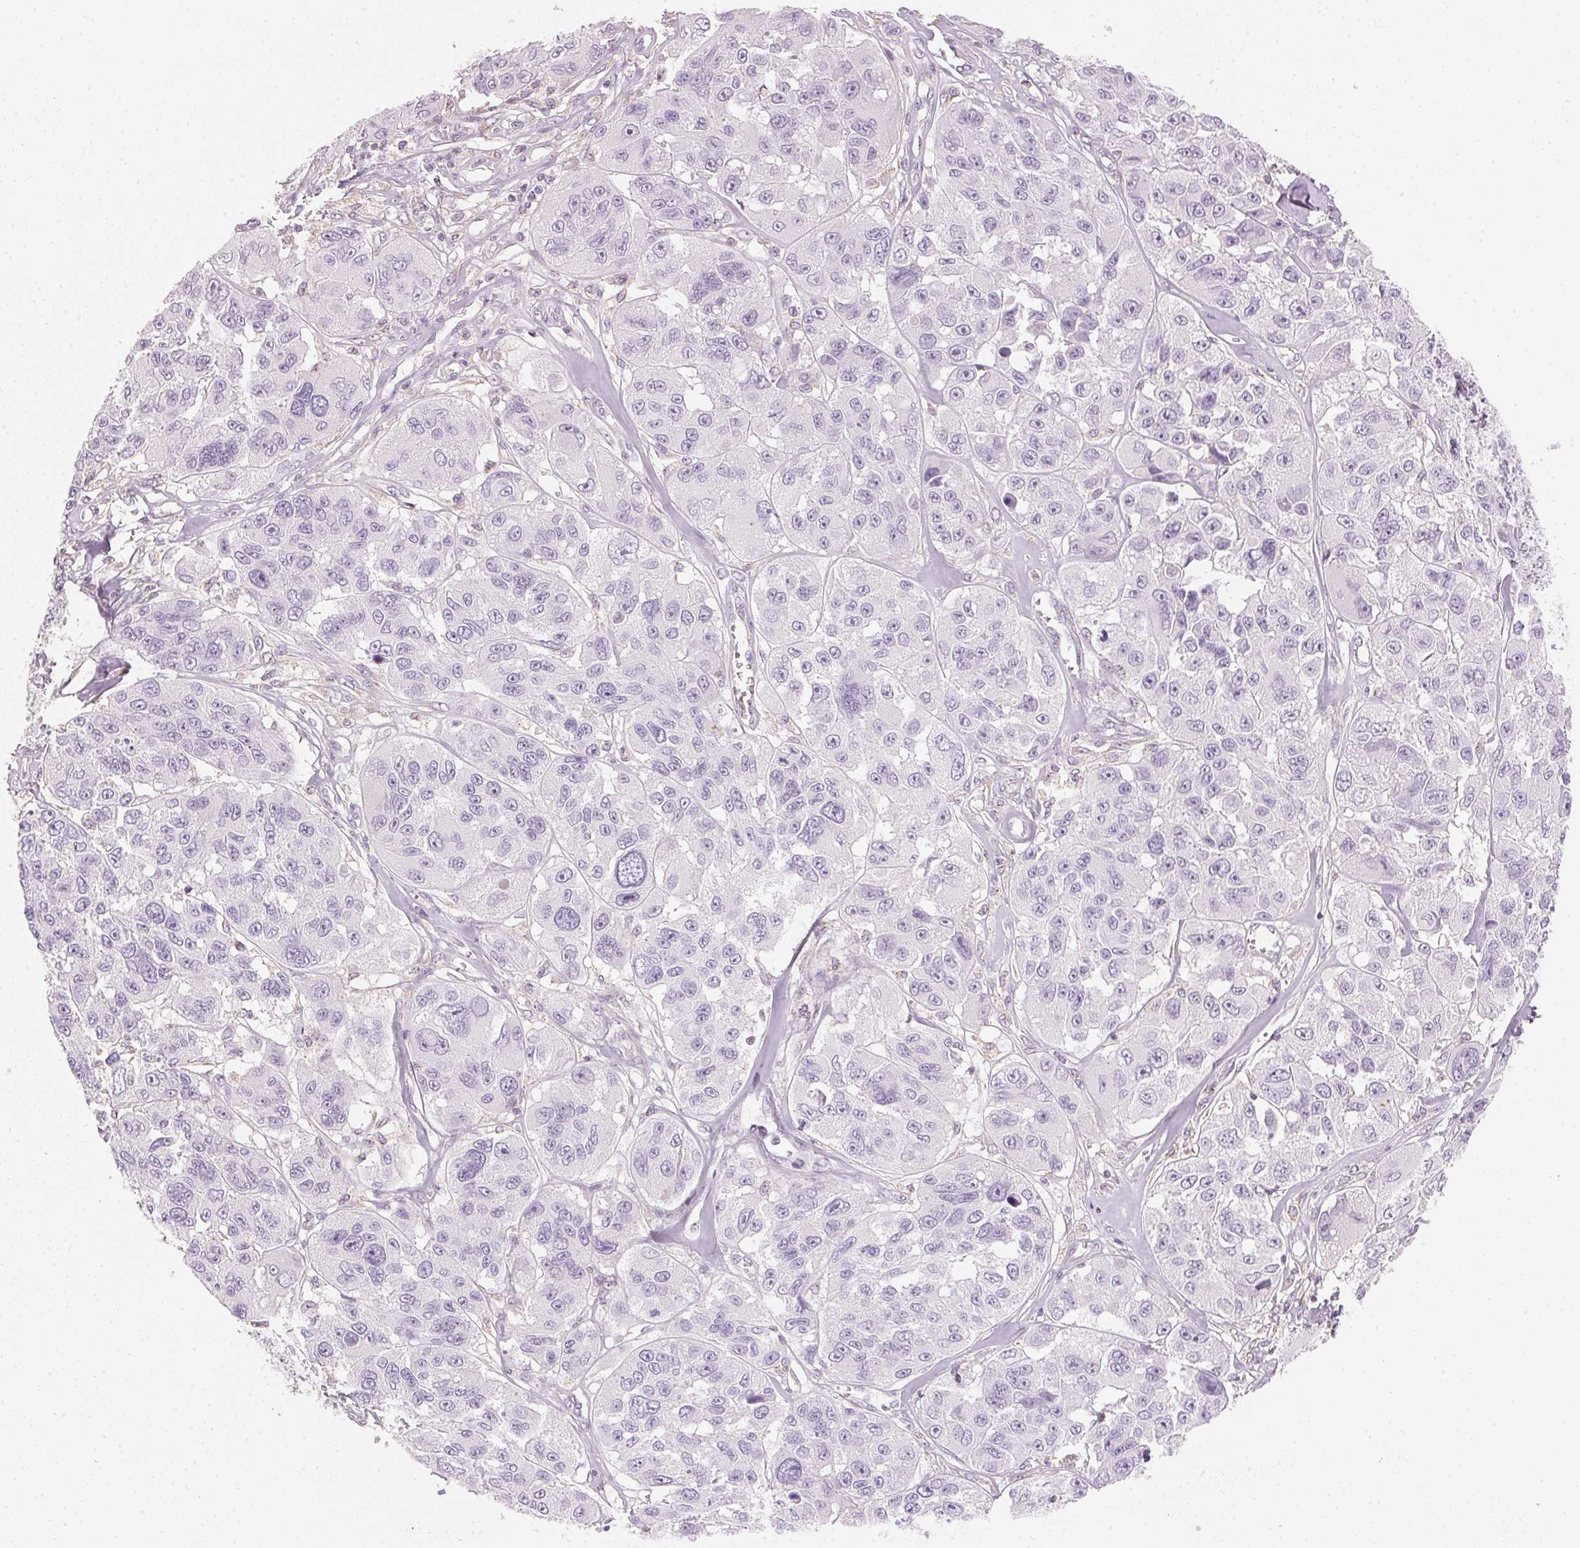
{"staining": {"intensity": "negative", "quantity": "none", "location": "none"}, "tissue": "melanoma", "cell_type": "Tumor cells", "image_type": "cancer", "snomed": [{"axis": "morphology", "description": "Malignant melanoma, NOS"}, {"axis": "topography", "description": "Skin"}], "caption": "The immunohistochemistry histopathology image has no significant expression in tumor cells of melanoma tissue. (DAB (3,3'-diaminobenzidine) immunohistochemistry, high magnification).", "gene": "HOXB13", "patient": {"sex": "female", "age": 66}}